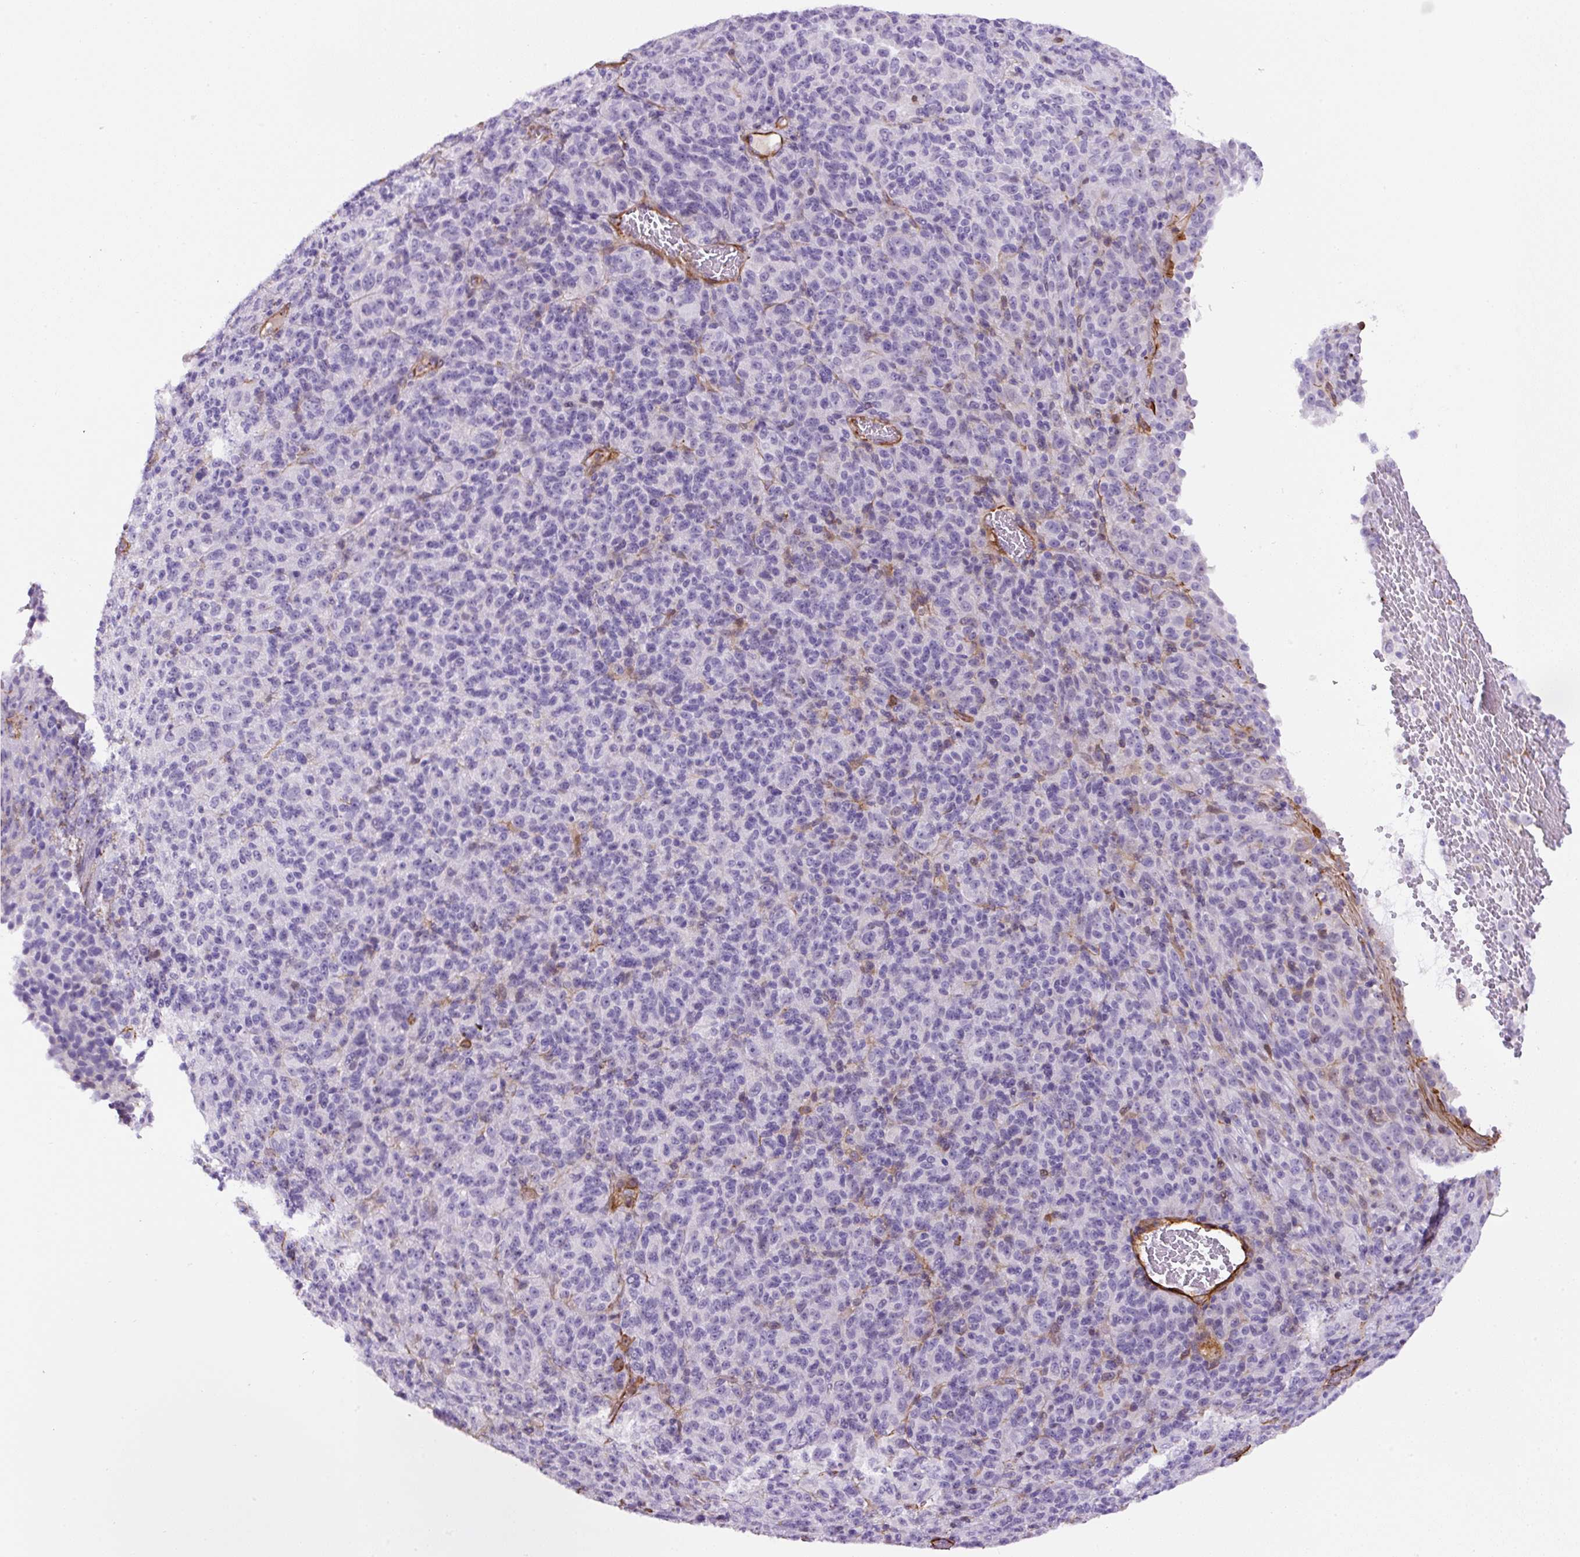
{"staining": {"intensity": "negative", "quantity": "none", "location": "none"}, "tissue": "melanoma", "cell_type": "Tumor cells", "image_type": "cancer", "snomed": [{"axis": "morphology", "description": "Malignant melanoma, Metastatic site"}, {"axis": "topography", "description": "Brain"}], "caption": "The immunohistochemistry micrograph has no significant staining in tumor cells of malignant melanoma (metastatic site) tissue.", "gene": "B3GALT5", "patient": {"sex": "female", "age": 56}}